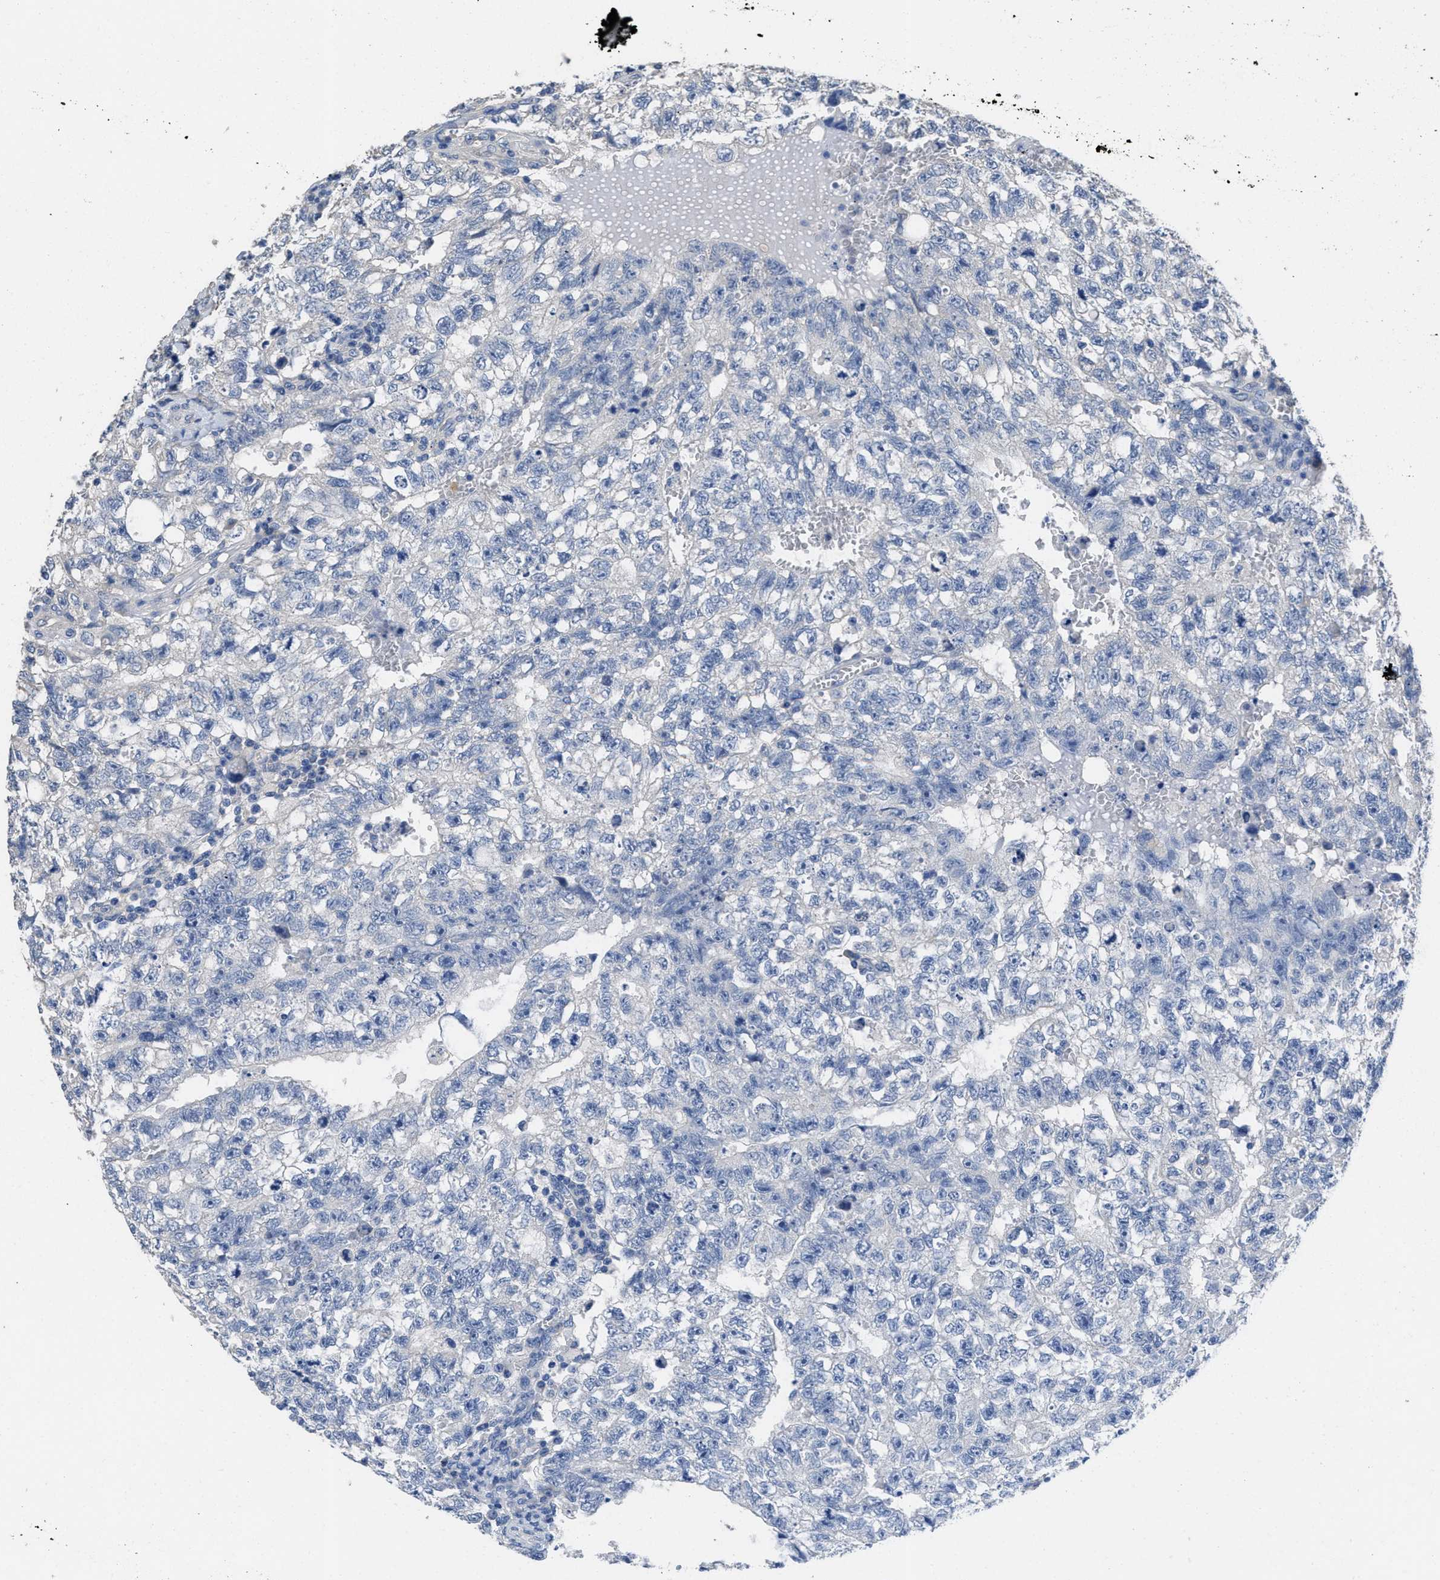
{"staining": {"intensity": "negative", "quantity": "none", "location": "none"}, "tissue": "testis cancer", "cell_type": "Tumor cells", "image_type": "cancer", "snomed": [{"axis": "morphology", "description": "Seminoma, NOS"}, {"axis": "morphology", "description": "Carcinoma, Embryonal, NOS"}, {"axis": "topography", "description": "Testis"}], "caption": "Testis cancer was stained to show a protein in brown. There is no significant positivity in tumor cells. Nuclei are stained in blue.", "gene": "CA9", "patient": {"sex": "male", "age": 38}}